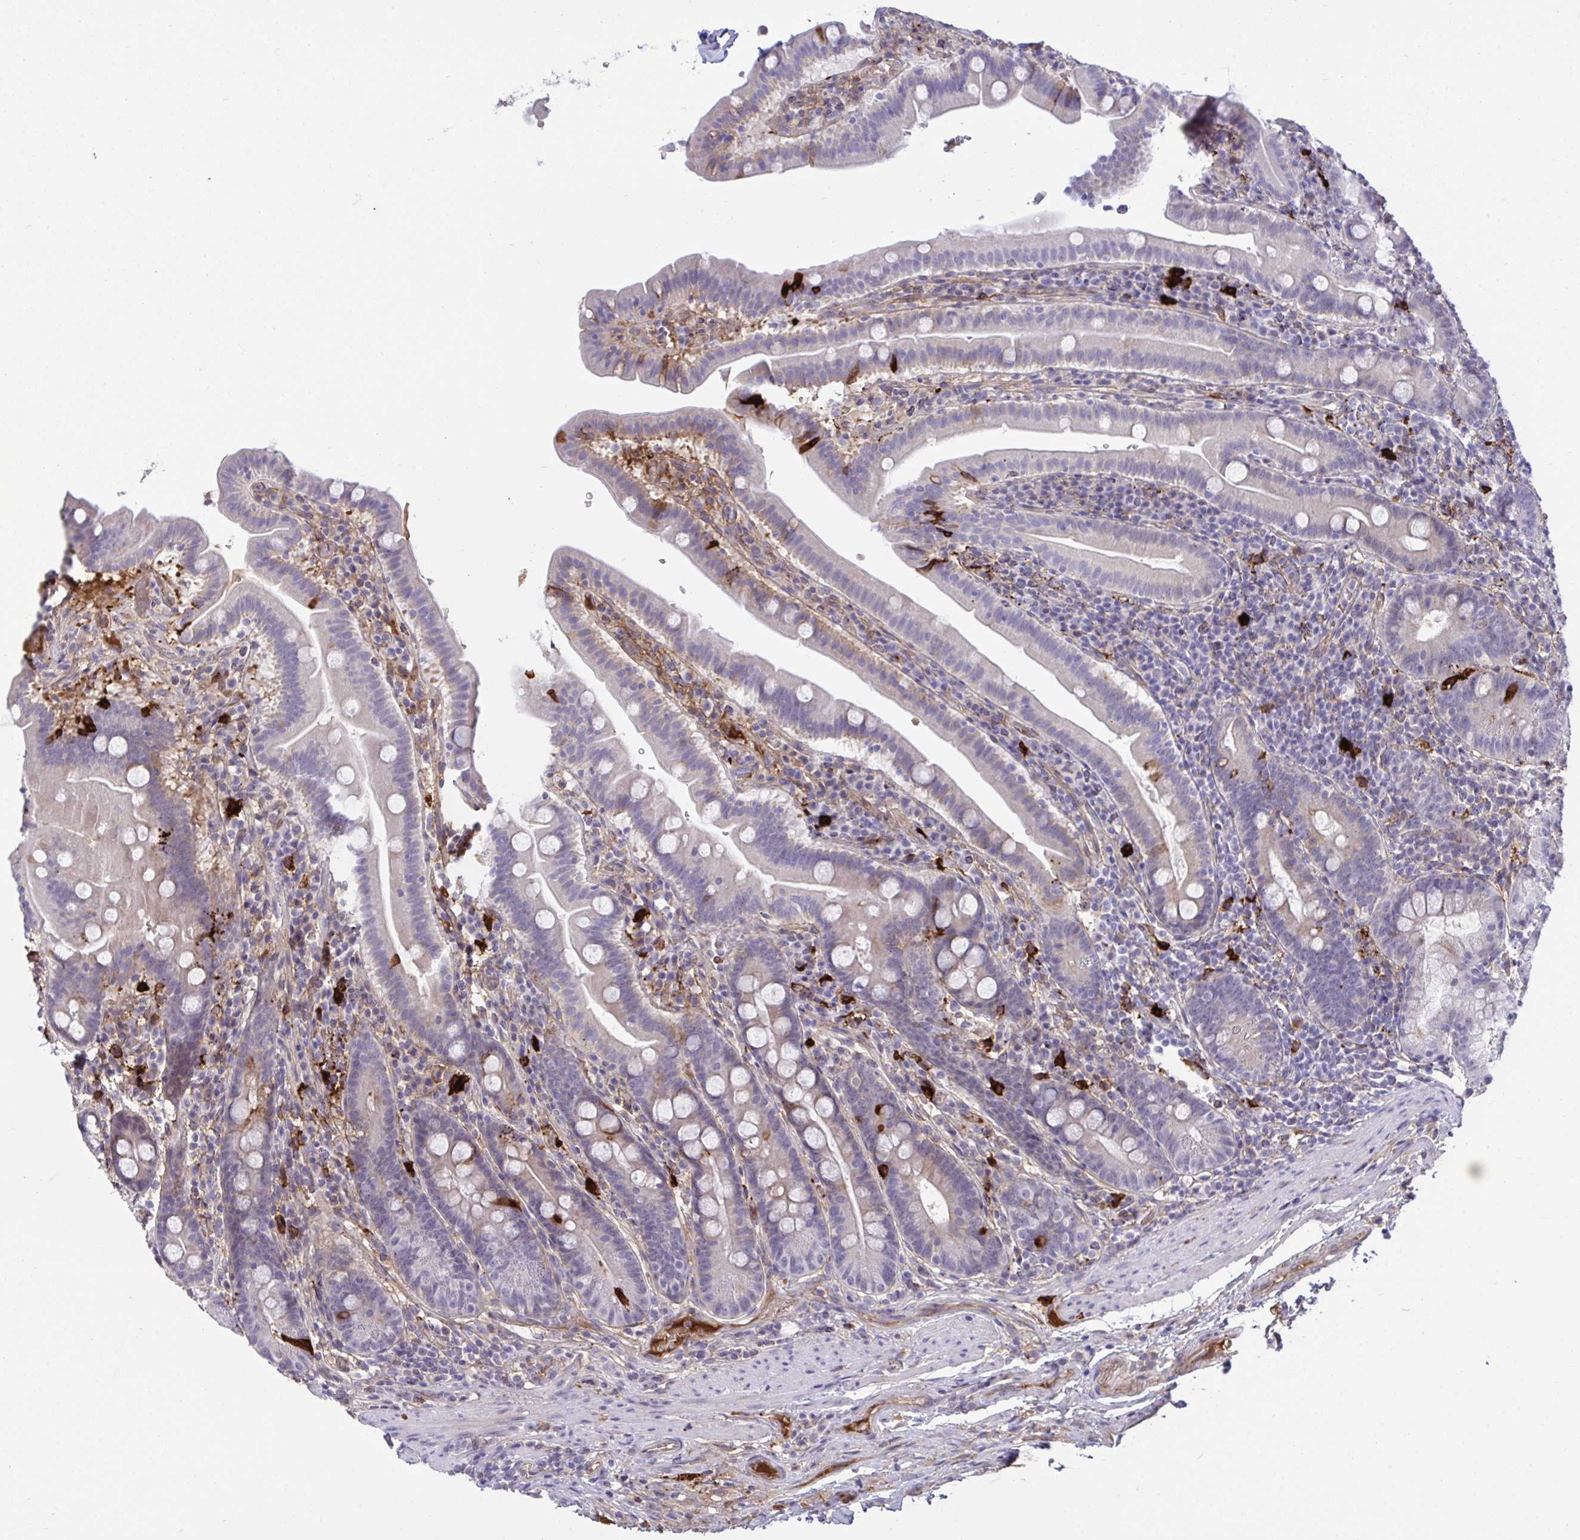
{"staining": {"intensity": "negative", "quantity": "none", "location": "none"}, "tissue": "small intestine", "cell_type": "Glandular cells", "image_type": "normal", "snomed": [{"axis": "morphology", "description": "Normal tissue, NOS"}, {"axis": "topography", "description": "Small intestine"}], "caption": "Histopathology image shows no significant protein staining in glandular cells of normal small intestine. The staining is performed using DAB (3,3'-diaminobenzidine) brown chromogen with nuclei counter-stained in using hematoxylin.", "gene": "F2", "patient": {"sex": "male", "age": 26}}